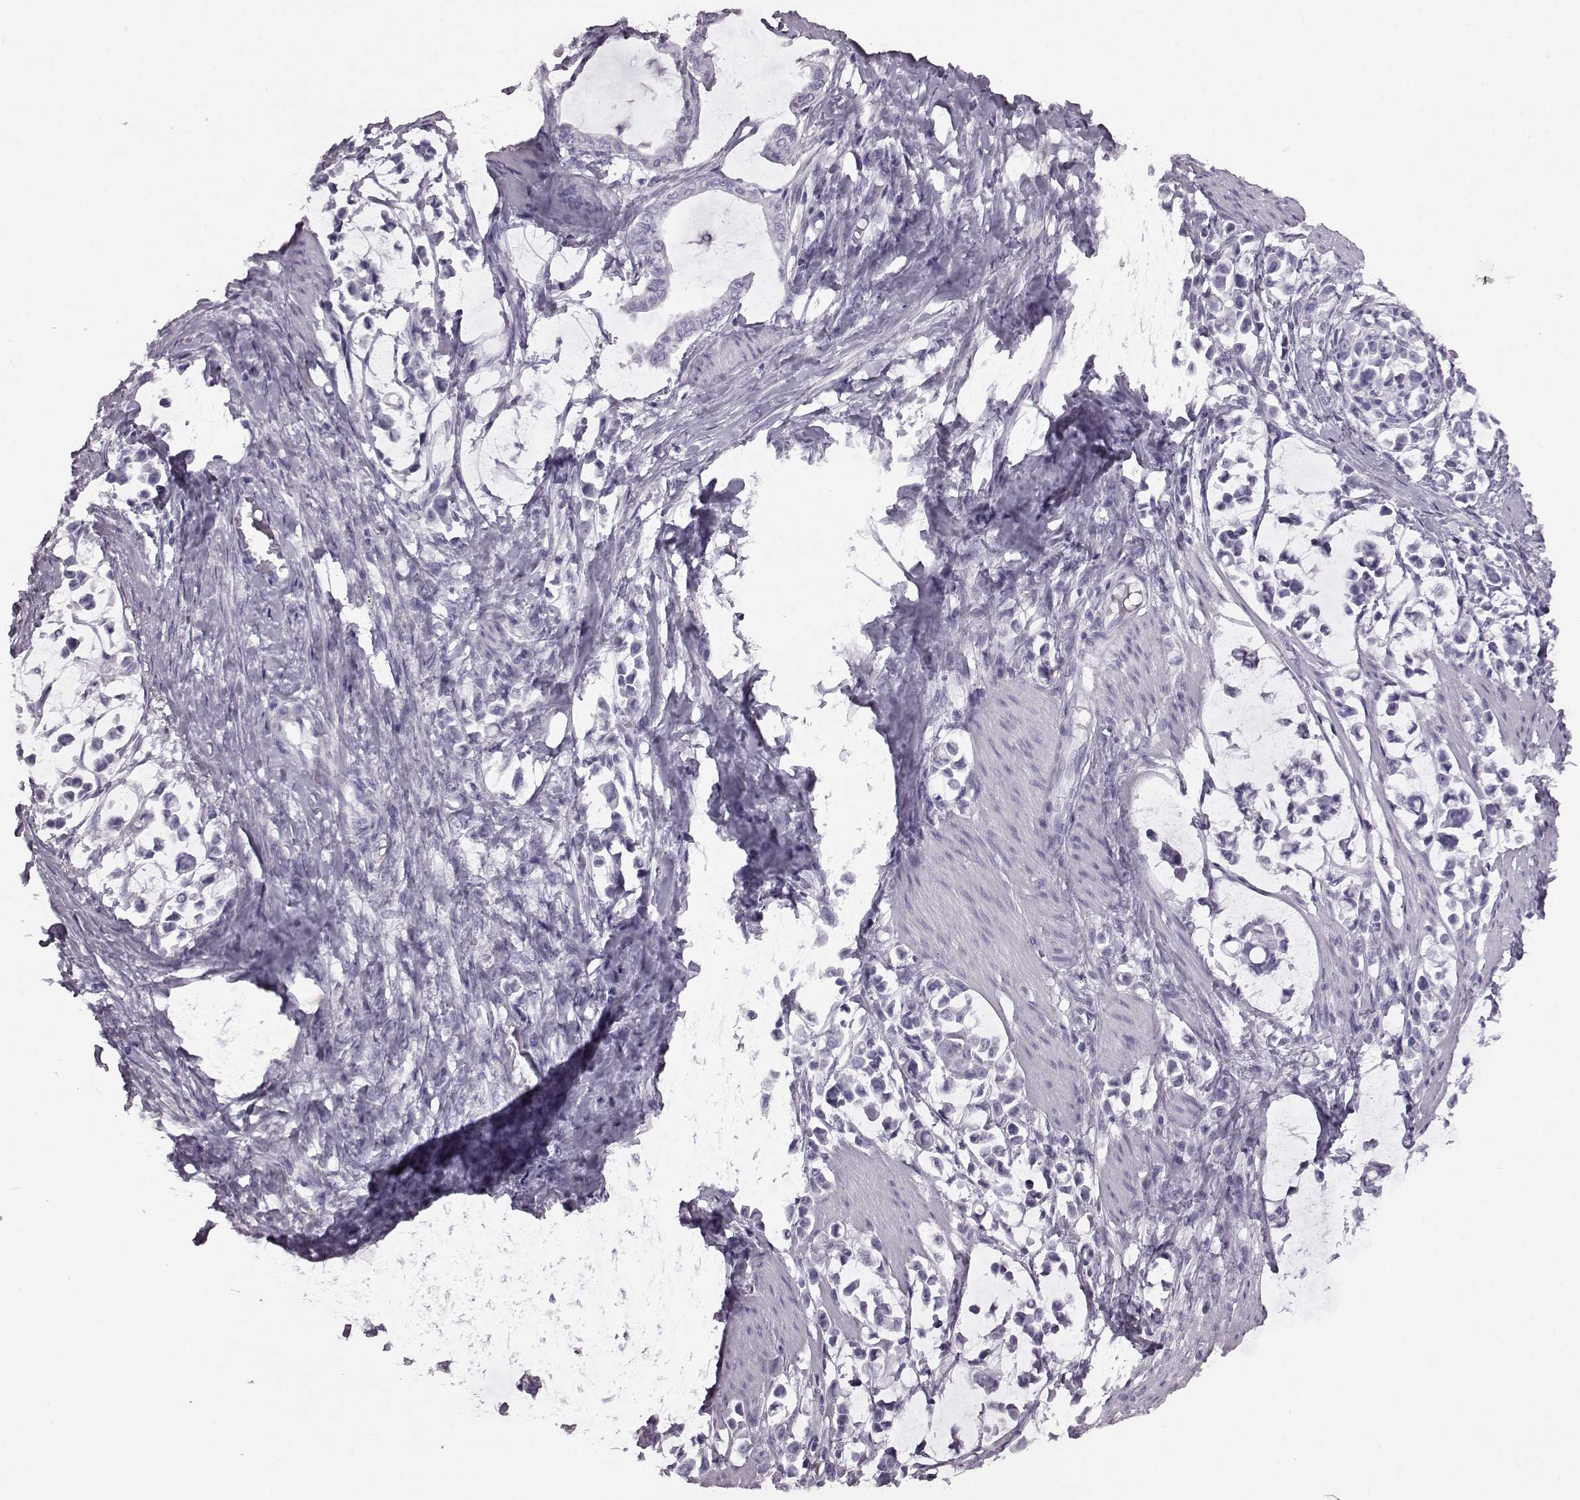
{"staining": {"intensity": "negative", "quantity": "none", "location": "none"}, "tissue": "stomach cancer", "cell_type": "Tumor cells", "image_type": "cancer", "snomed": [{"axis": "morphology", "description": "Adenocarcinoma, NOS"}, {"axis": "topography", "description": "Stomach"}], "caption": "Immunohistochemistry image of adenocarcinoma (stomach) stained for a protein (brown), which displays no positivity in tumor cells.", "gene": "JSRP1", "patient": {"sex": "male", "age": 82}}